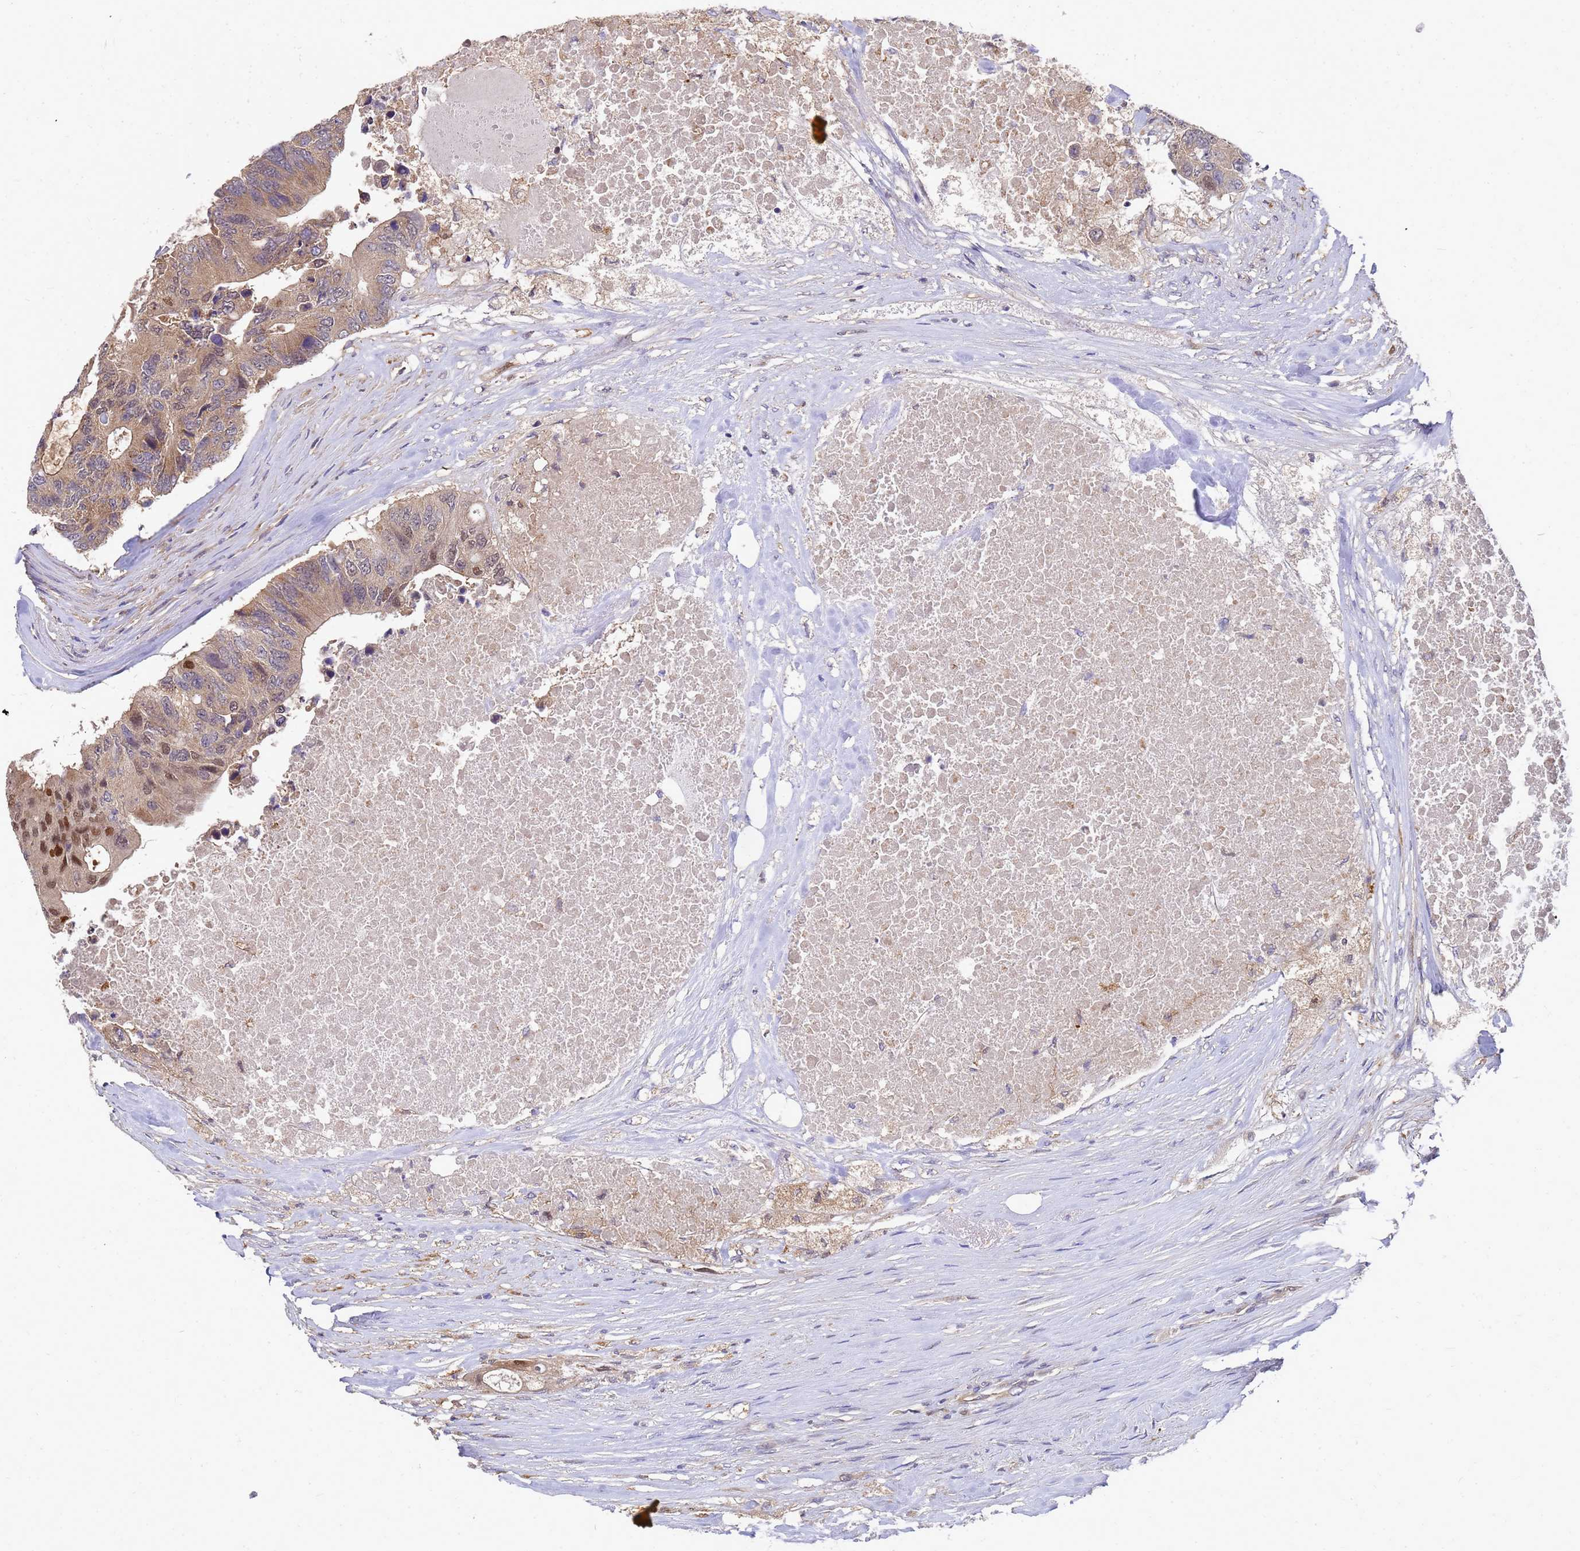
{"staining": {"intensity": "moderate", "quantity": ">75%", "location": "cytoplasmic/membranous"}, "tissue": "colorectal cancer", "cell_type": "Tumor cells", "image_type": "cancer", "snomed": [{"axis": "morphology", "description": "Adenocarcinoma, NOS"}, {"axis": "topography", "description": "Colon"}], "caption": "This is an image of IHC staining of colorectal adenocarcinoma, which shows moderate expression in the cytoplasmic/membranous of tumor cells.", "gene": "SLC35E2B", "patient": {"sex": "male", "age": 71}}